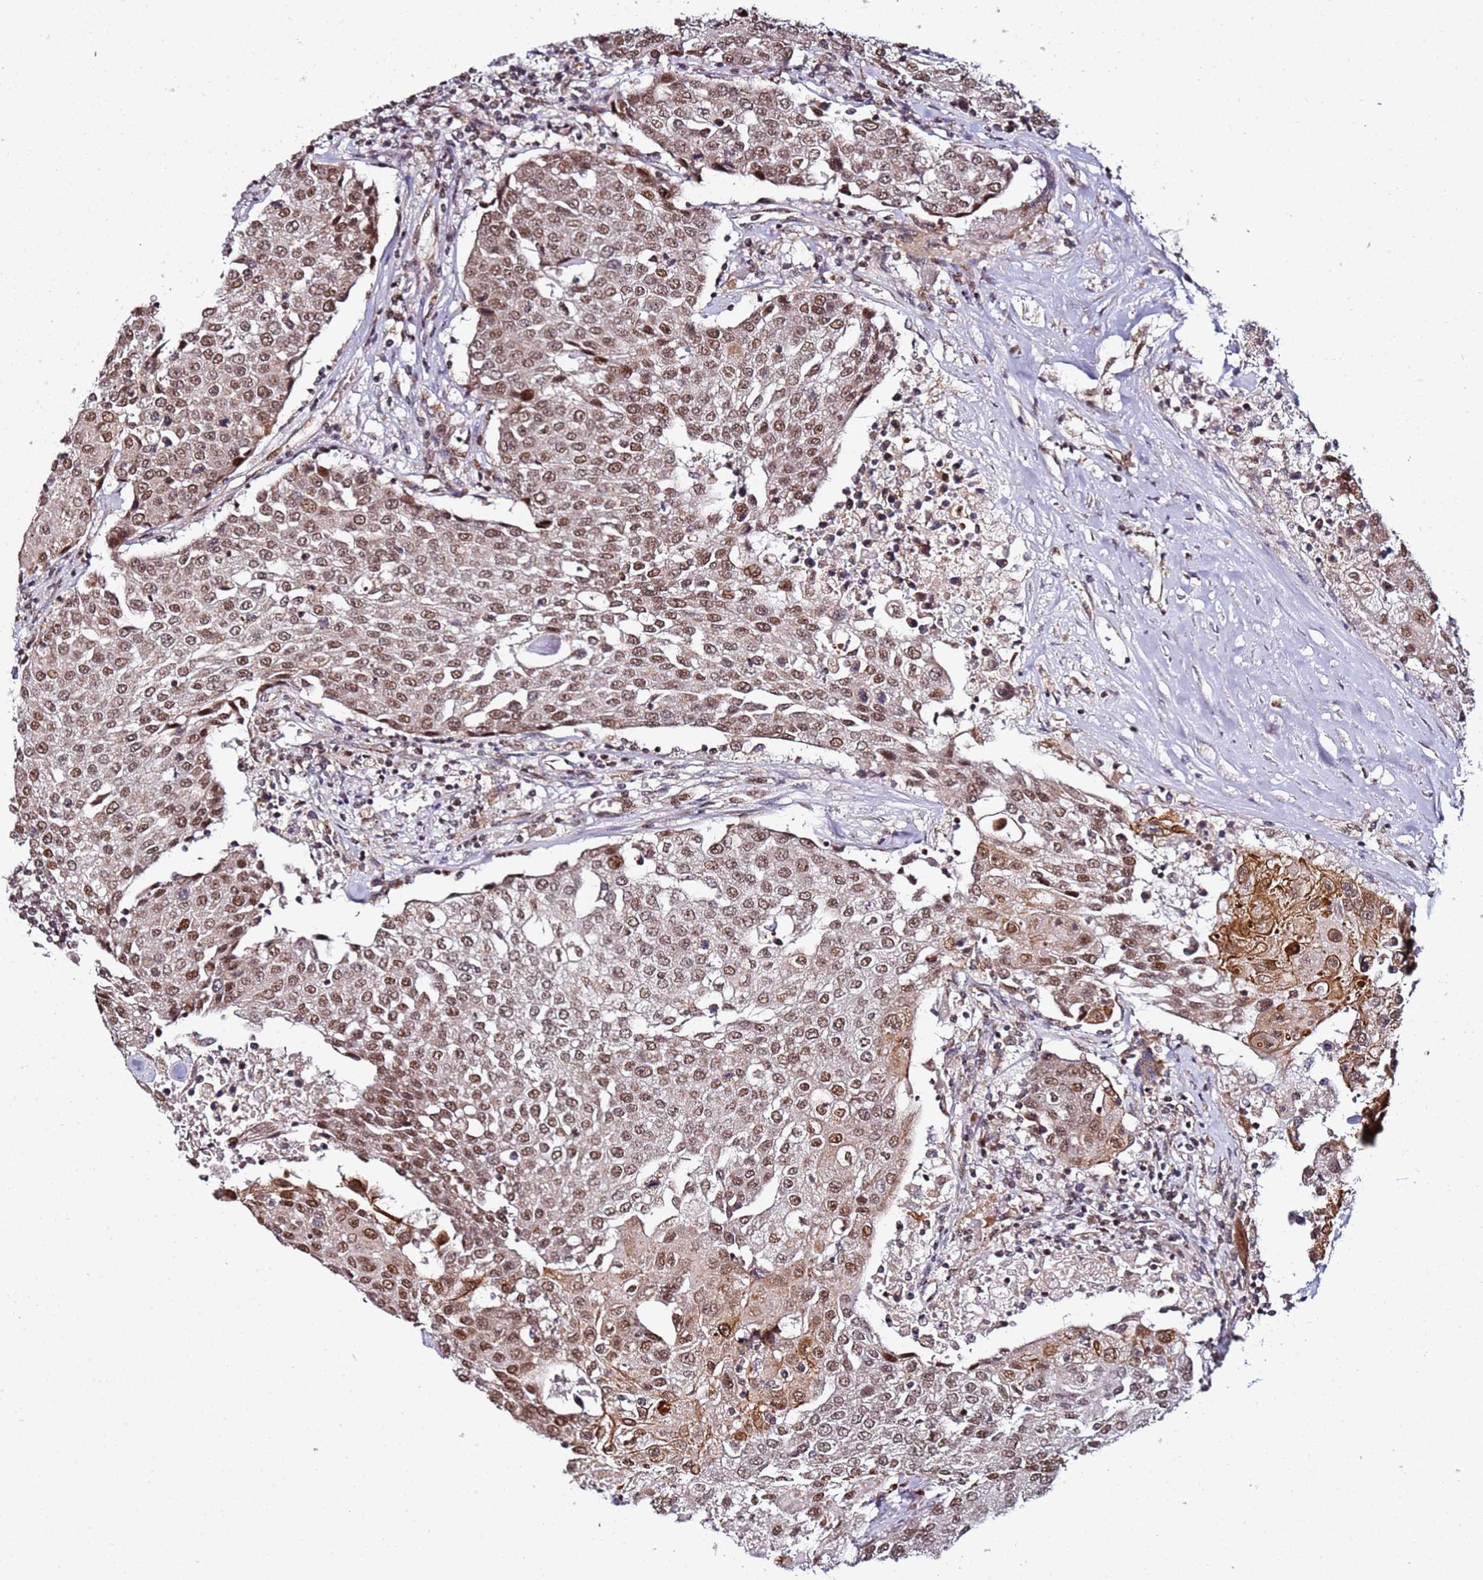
{"staining": {"intensity": "moderate", "quantity": ">75%", "location": "cytoplasmic/membranous,nuclear"}, "tissue": "urothelial cancer", "cell_type": "Tumor cells", "image_type": "cancer", "snomed": [{"axis": "morphology", "description": "Urothelial carcinoma, High grade"}, {"axis": "topography", "description": "Urinary bladder"}], "caption": "Immunohistochemistry (IHC) (DAB) staining of human high-grade urothelial carcinoma displays moderate cytoplasmic/membranous and nuclear protein positivity in about >75% of tumor cells.", "gene": "TP53AIP1", "patient": {"sex": "female", "age": 85}}